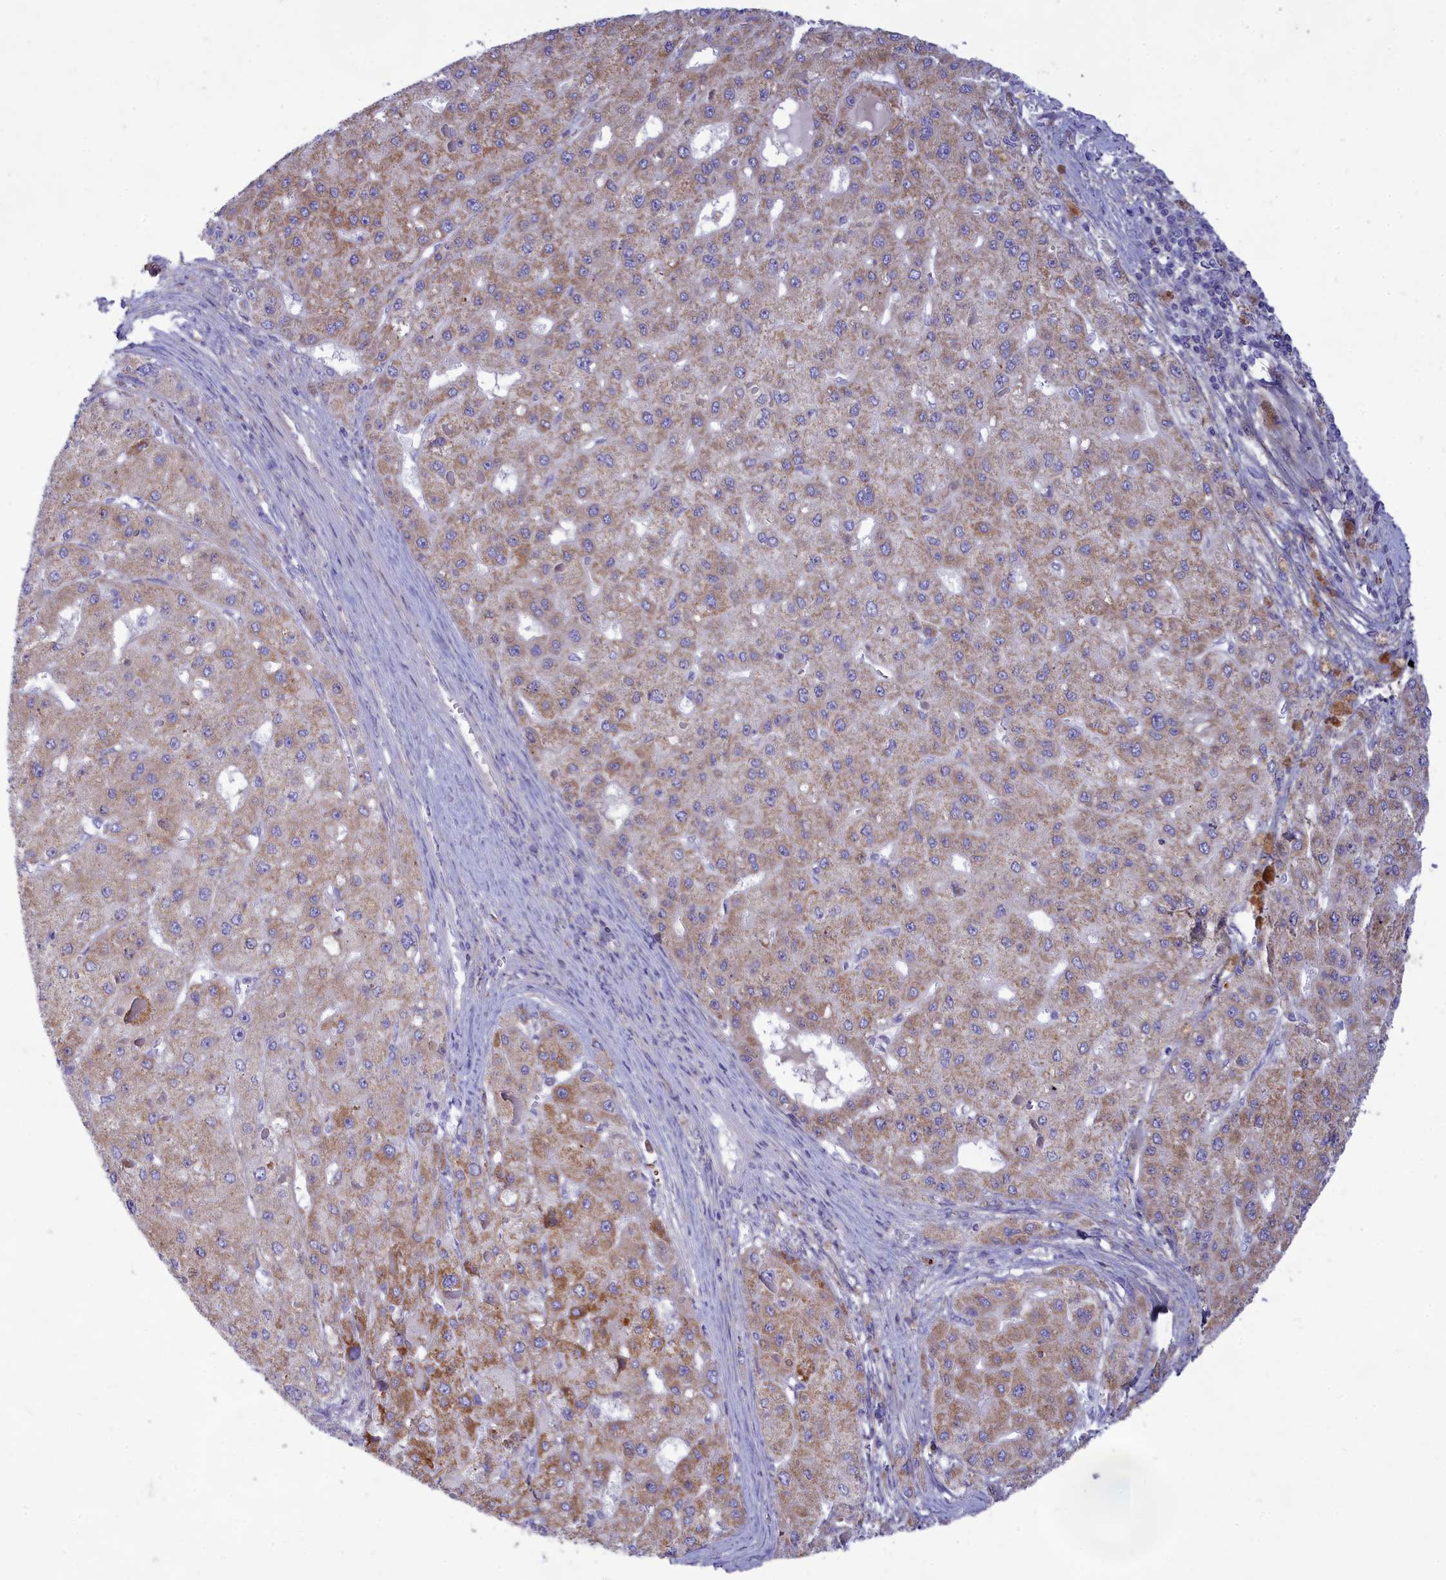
{"staining": {"intensity": "strong", "quantity": "25%-75%", "location": "cytoplasmic/membranous"}, "tissue": "liver cancer", "cell_type": "Tumor cells", "image_type": "cancer", "snomed": [{"axis": "morphology", "description": "Carcinoma, Hepatocellular, NOS"}, {"axis": "topography", "description": "Liver"}], "caption": "Liver cancer stained for a protein (brown) demonstrates strong cytoplasmic/membranous positive staining in about 25%-75% of tumor cells.", "gene": "TMEM30B", "patient": {"sex": "female", "age": 73}}